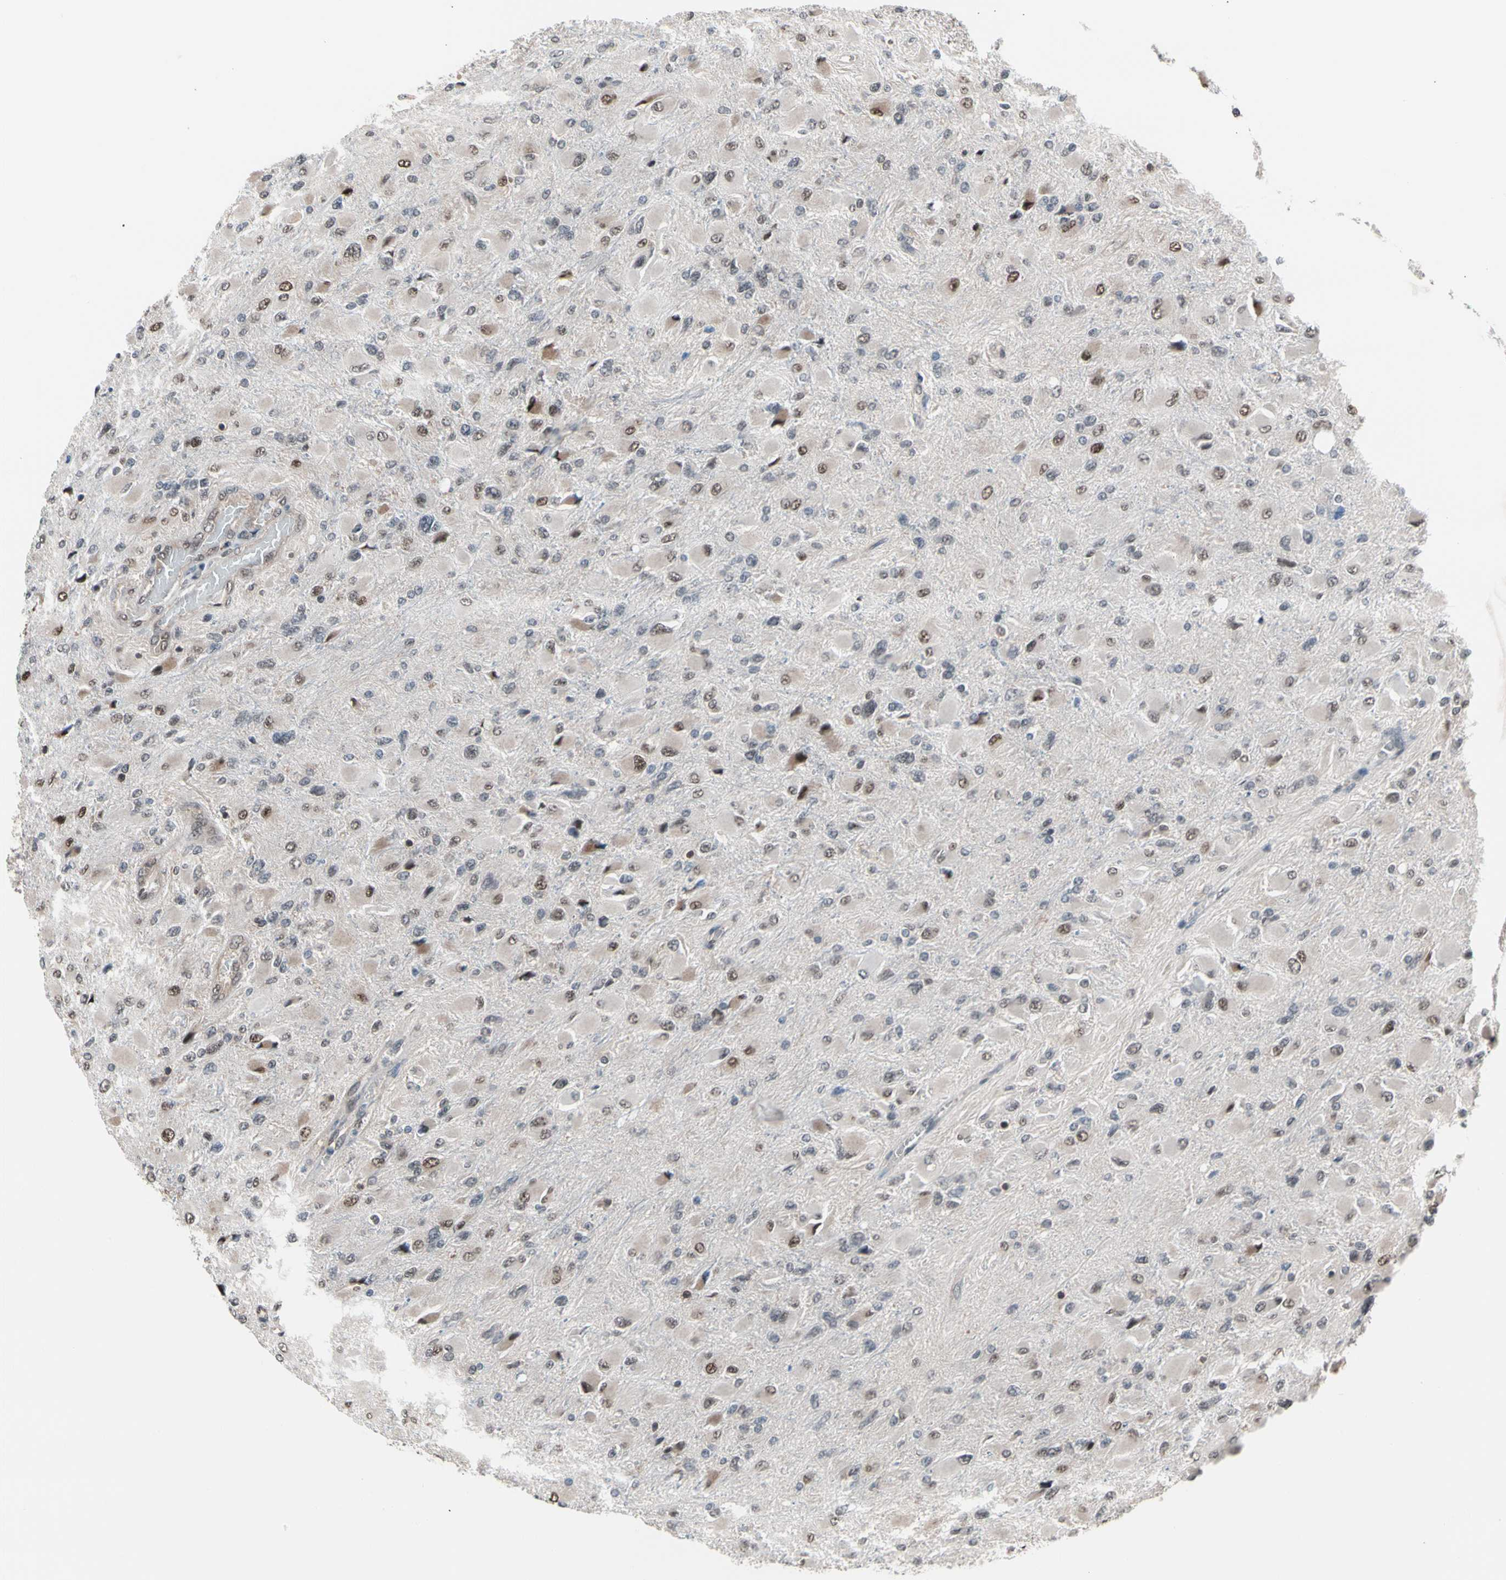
{"staining": {"intensity": "moderate", "quantity": "25%-75%", "location": "cytoplasmic/membranous,nuclear"}, "tissue": "glioma", "cell_type": "Tumor cells", "image_type": "cancer", "snomed": [{"axis": "morphology", "description": "Glioma, malignant, High grade"}, {"axis": "topography", "description": "Cerebral cortex"}], "caption": "Immunohistochemical staining of glioma exhibits medium levels of moderate cytoplasmic/membranous and nuclear protein expression in about 25%-75% of tumor cells.", "gene": "PSMA2", "patient": {"sex": "female", "age": 36}}